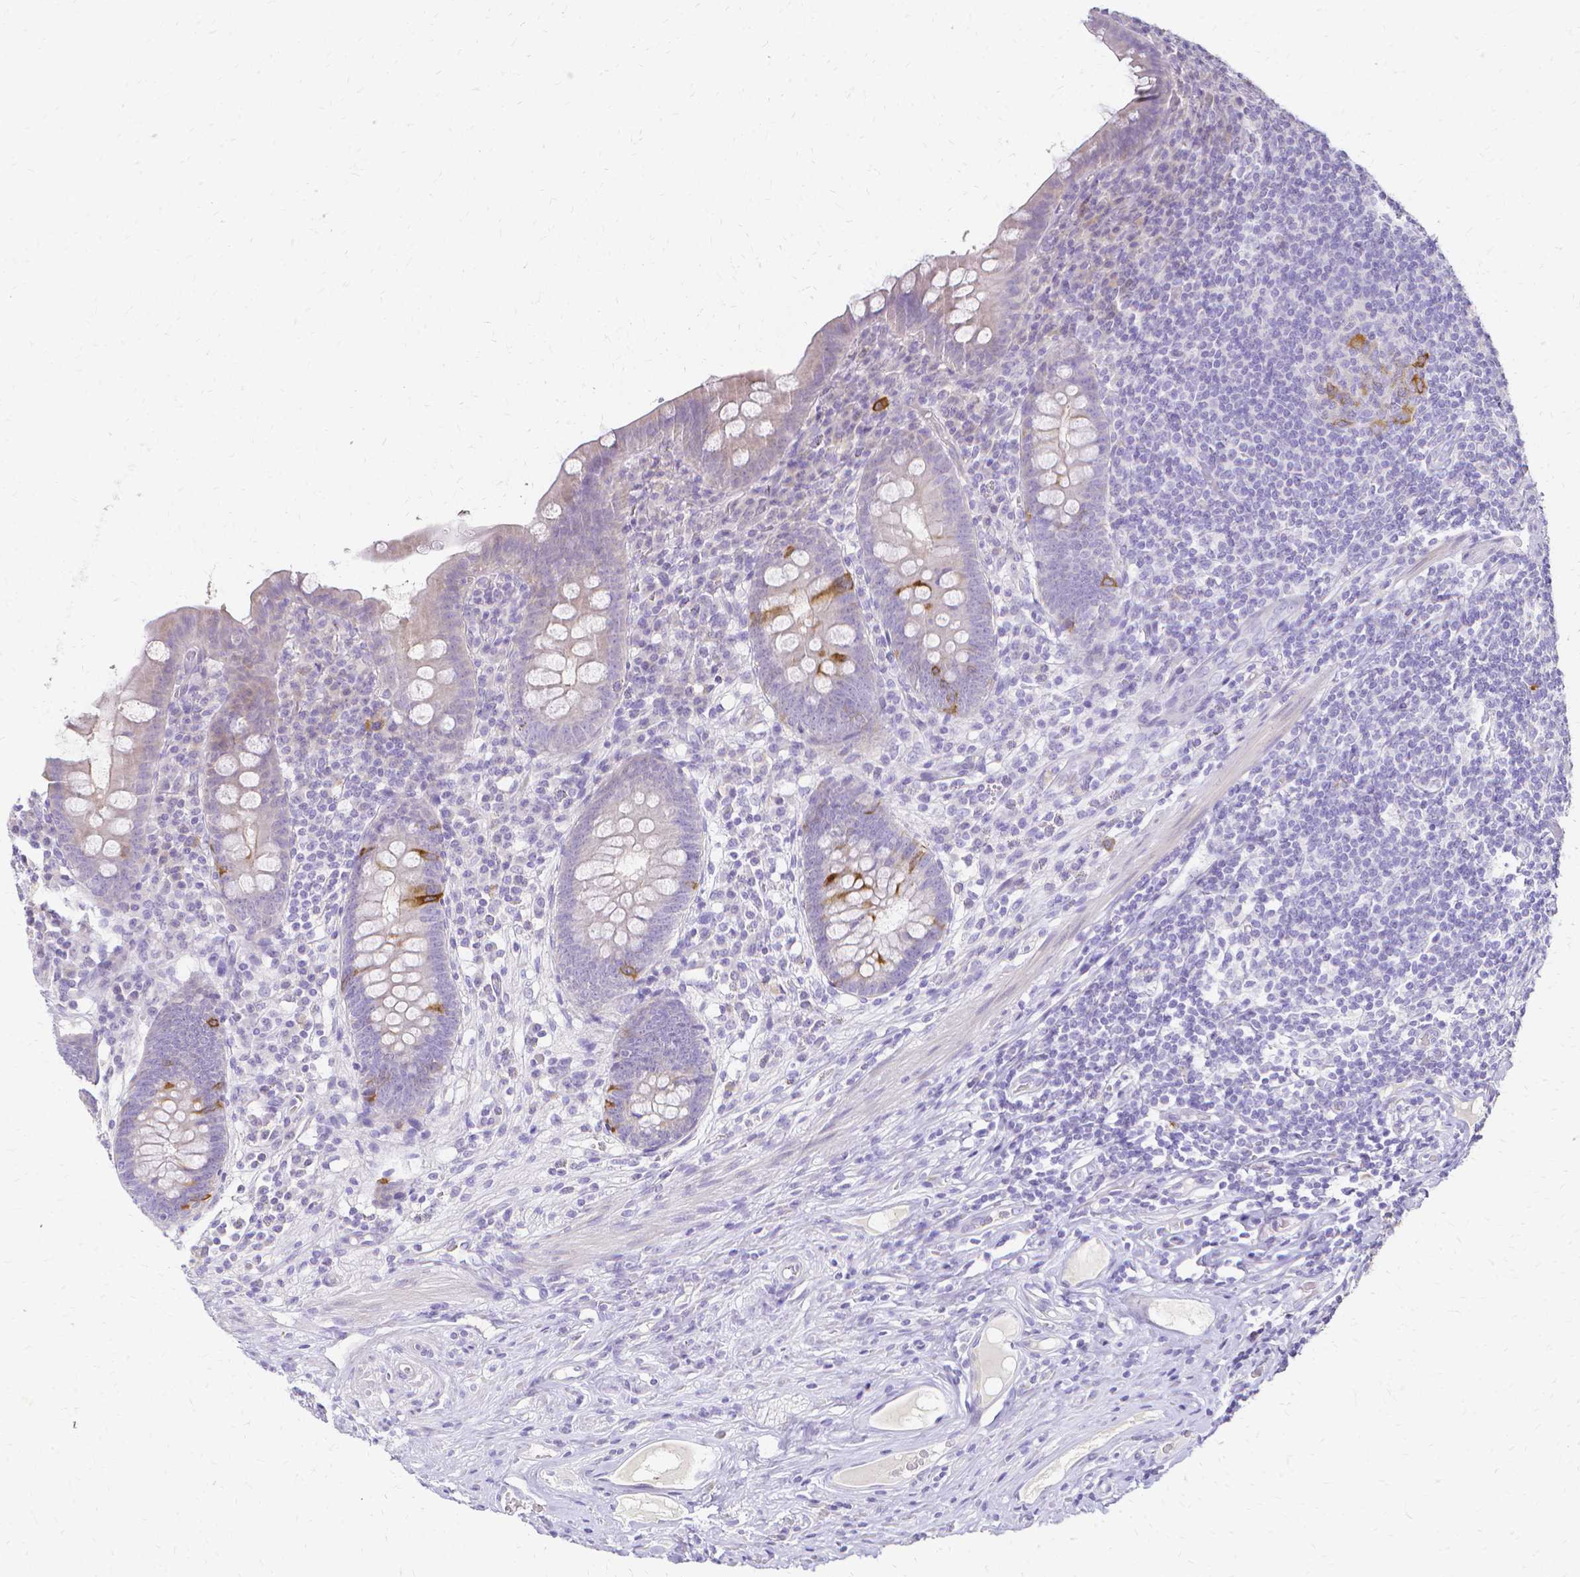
{"staining": {"intensity": "moderate", "quantity": "<25%", "location": "cytoplasmic/membranous"}, "tissue": "appendix", "cell_type": "Glandular cells", "image_type": "normal", "snomed": [{"axis": "morphology", "description": "Normal tissue, NOS"}, {"axis": "topography", "description": "Appendix"}], "caption": "An image of human appendix stained for a protein reveals moderate cytoplasmic/membranous brown staining in glandular cells.", "gene": "CCNB1", "patient": {"sex": "male", "age": 71}}